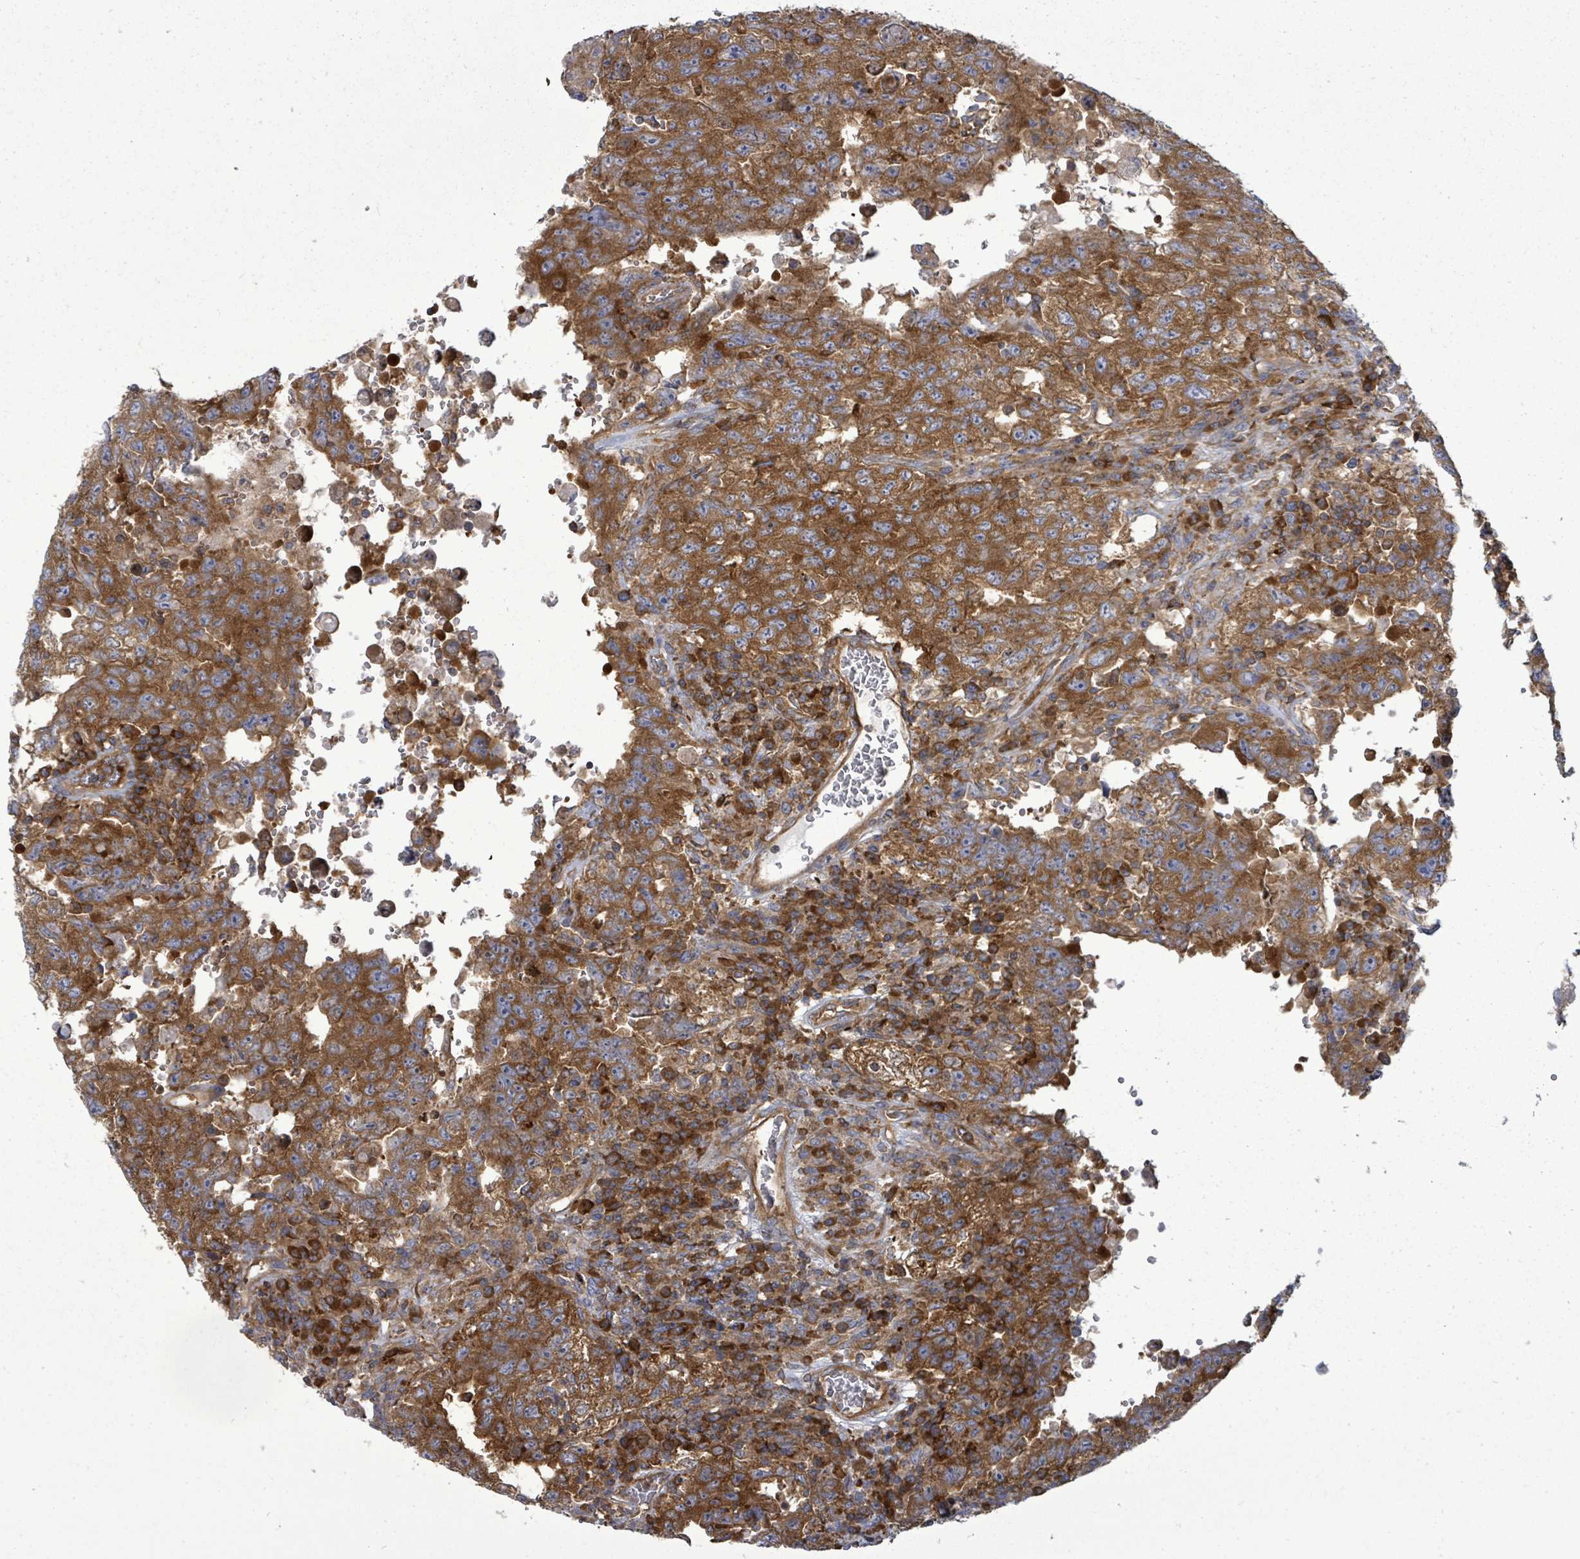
{"staining": {"intensity": "strong", "quantity": ">75%", "location": "cytoplasmic/membranous"}, "tissue": "testis cancer", "cell_type": "Tumor cells", "image_type": "cancer", "snomed": [{"axis": "morphology", "description": "Carcinoma, Embryonal, NOS"}, {"axis": "topography", "description": "Testis"}], "caption": "Human testis cancer stained with a brown dye demonstrates strong cytoplasmic/membranous positive expression in approximately >75% of tumor cells.", "gene": "EIF3C", "patient": {"sex": "male", "age": 26}}